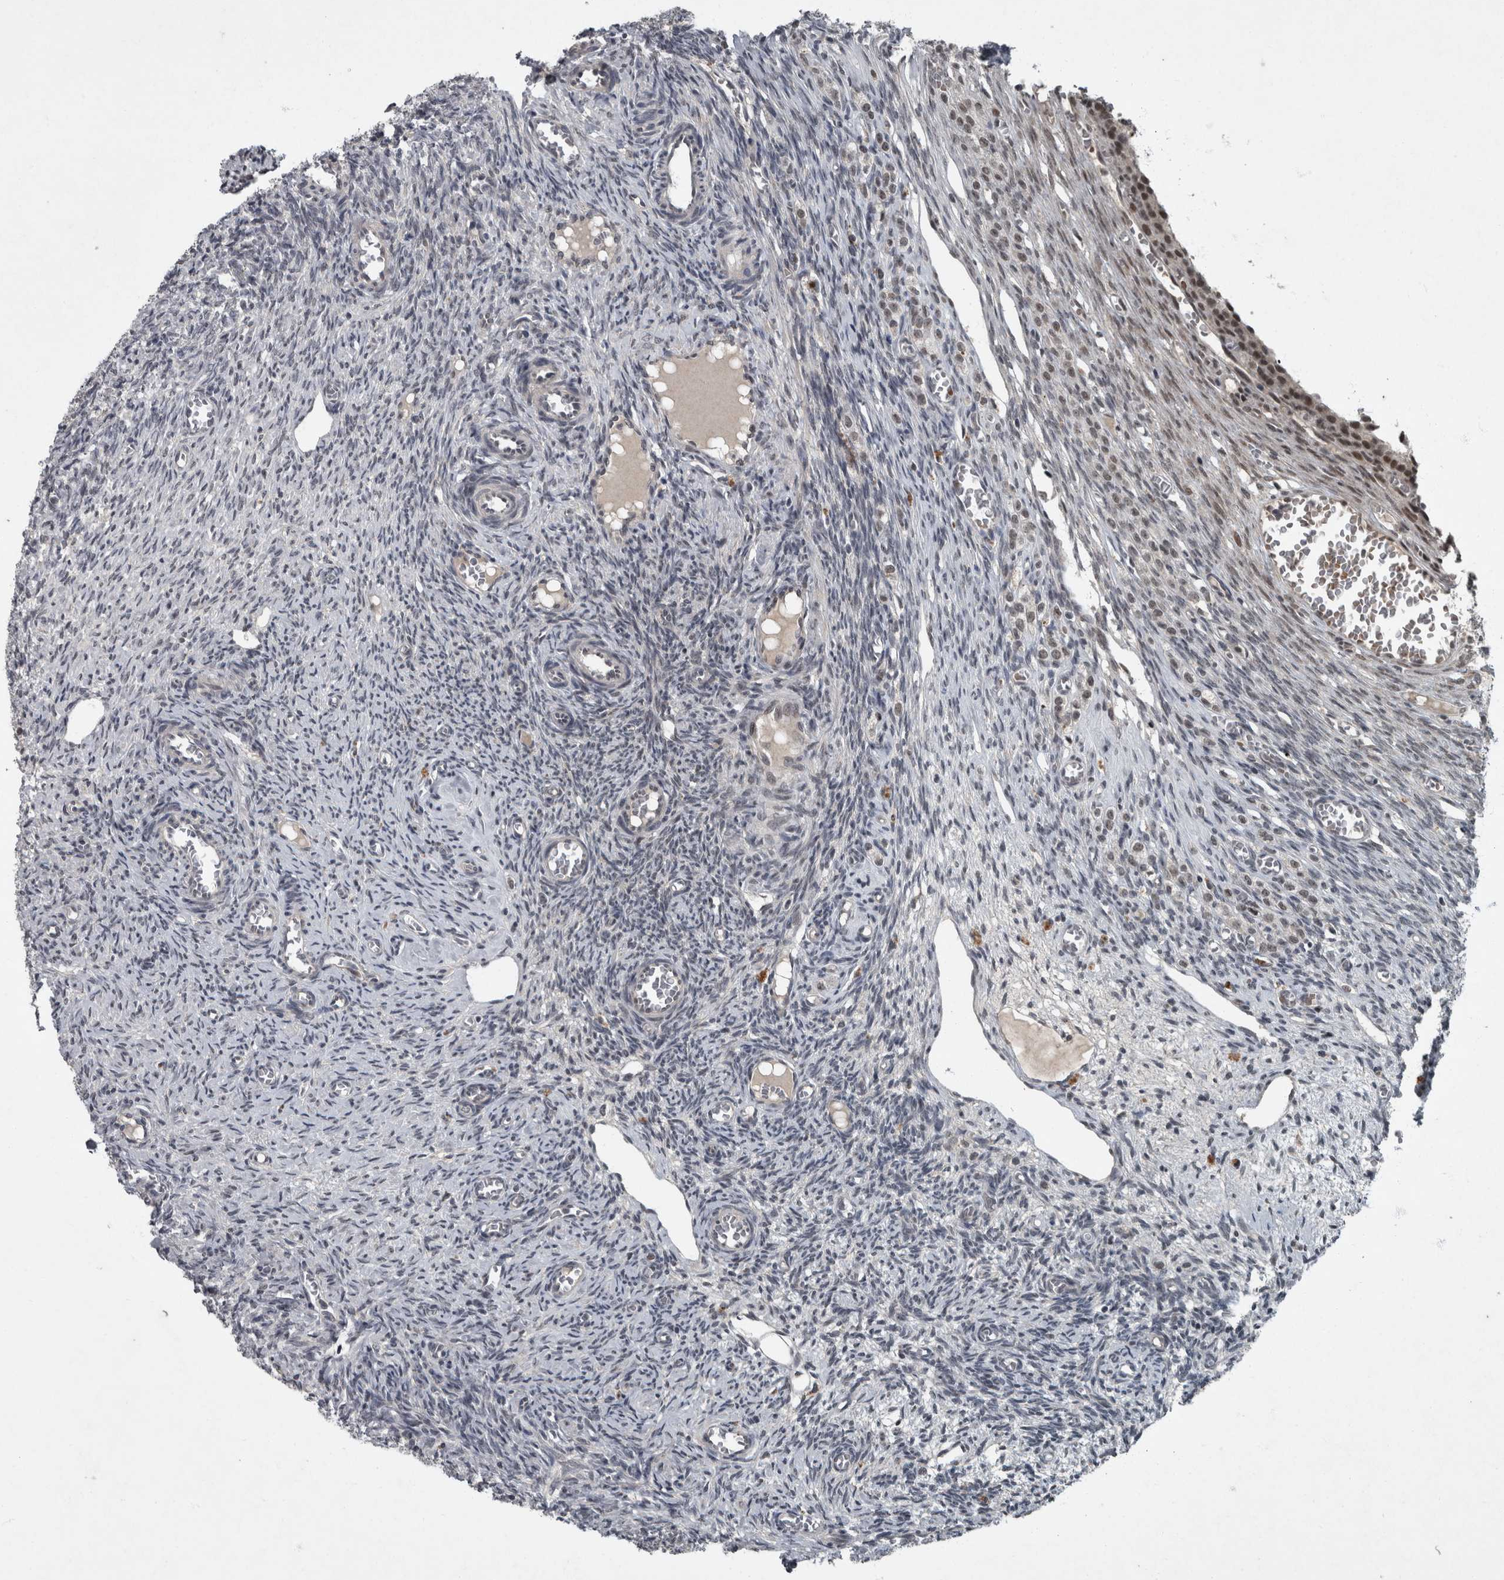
{"staining": {"intensity": "weak", "quantity": "<25%", "location": "nuclear"}, "tissue": "ovary", "cell_type": "Ovarian stroma cells", "image_type": "normal", "snomed": [{"axis": "morphology", "description": "Normal tissue, NOS"}, {"axis": "topography", "description": "Ovary"}], "caption": "Protein analysis of normal ovary exhibits no significant positivity in ovarian stroma cells. (Stains: DAB IHC with hematoxylin counter stain, Microscopy: brightfield microscopy at high magnification).", "gene": "WDR33", "patient": {"sex": "female", "age": 27}}